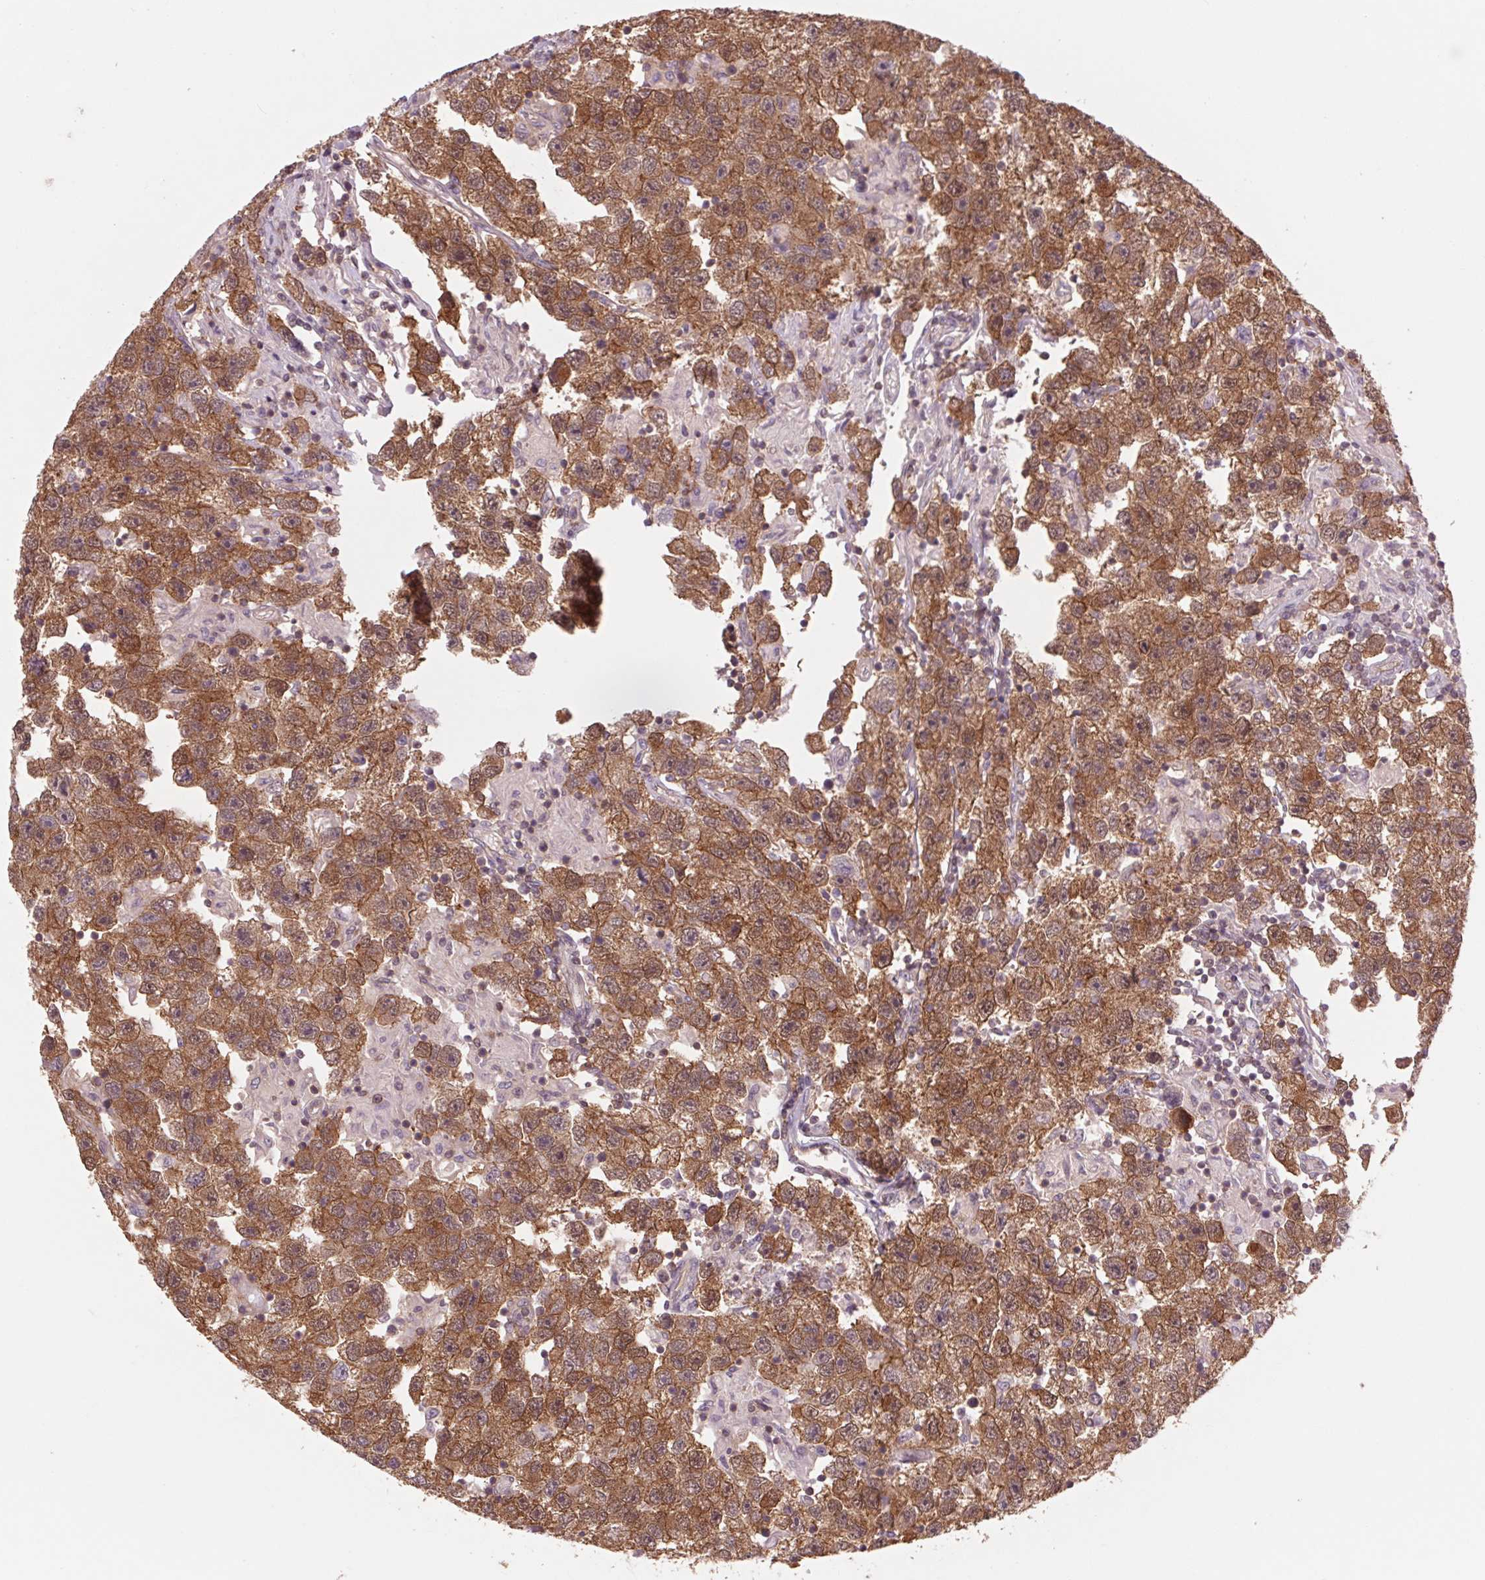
{"staining": {"intensity": "moderate", "quantity": ">75%", "location": "cytoplasmic/membranous"}, "tissue": "testis cancer", "cell_type": "Tumor cells", "image_type": "cancer", "snomed": [{"axis": "morphology", "description": "Seminoma, NOS"}, {"axis": "topography", "description": "Testis"}], "caption": "Seminoma (testis) was stained to show a protein in brown. There is medium levels of moderate cytoplasmic/membranous expression in about >75% of tumor cells.", "gene": "SH3RF2", "patient": {"sex": "male", "age": 26}}